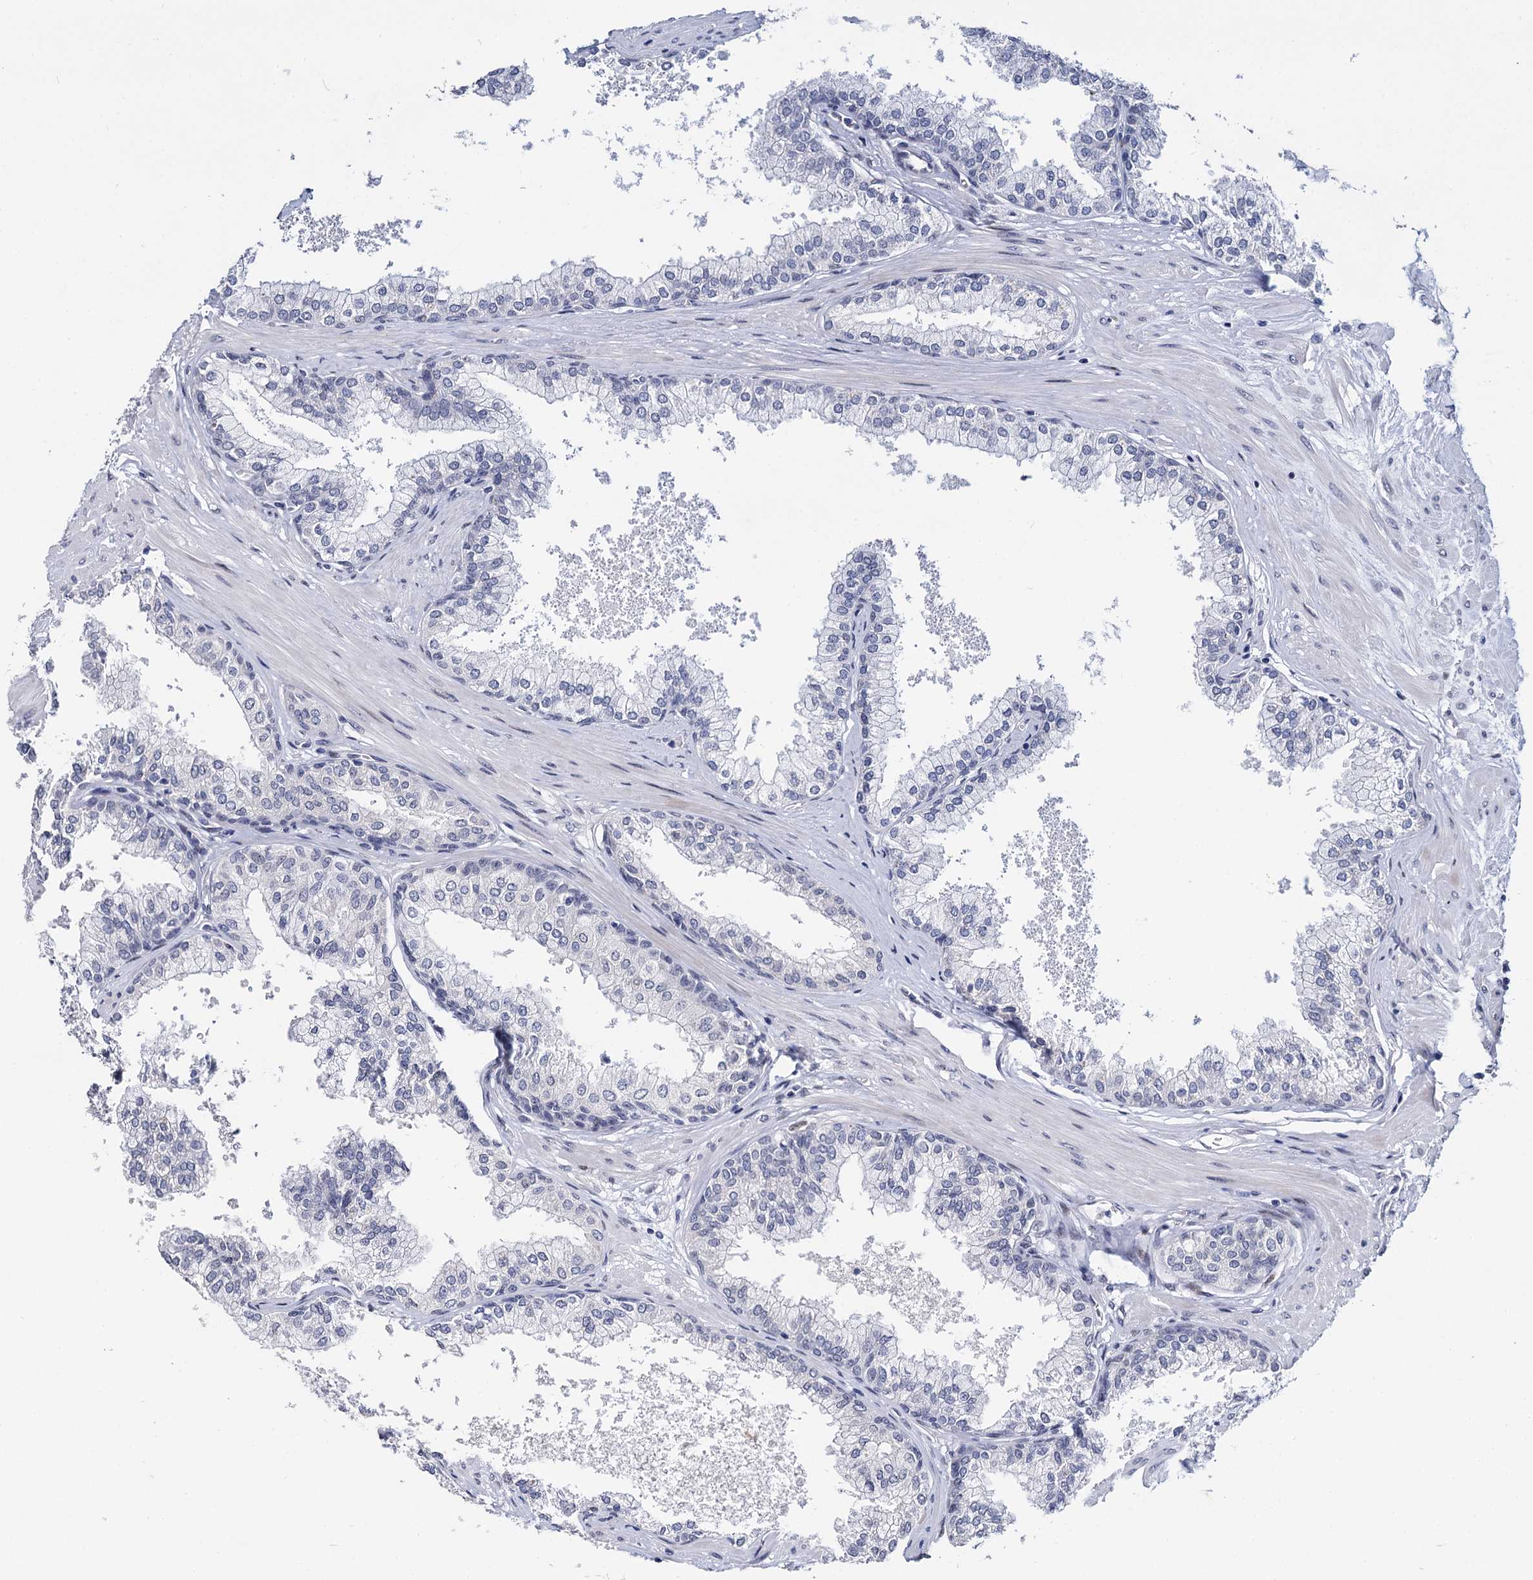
{"staining": {"intensity": "negative", "quantity": "none", "location": "none"}, "tissue": "prostate", "cell_type": "Glandular cells", "image_type": "normal", "snomed": [{"axis": "morphology", "description": "Normal tissue, NOS"}, {"axis": "topography", "description": "Prostate"}], "caption": "This is a histopathology image of immunohistochemistry (IHC) staining of unremarkable prostate, which shows no positivity in glandular cells. The staining is performed using DAB brown chromogen with nuclei counter-stained in using hematoxylin.", "gene": "MAGEA4", "patient": {"sex": "male", "age": 60}}